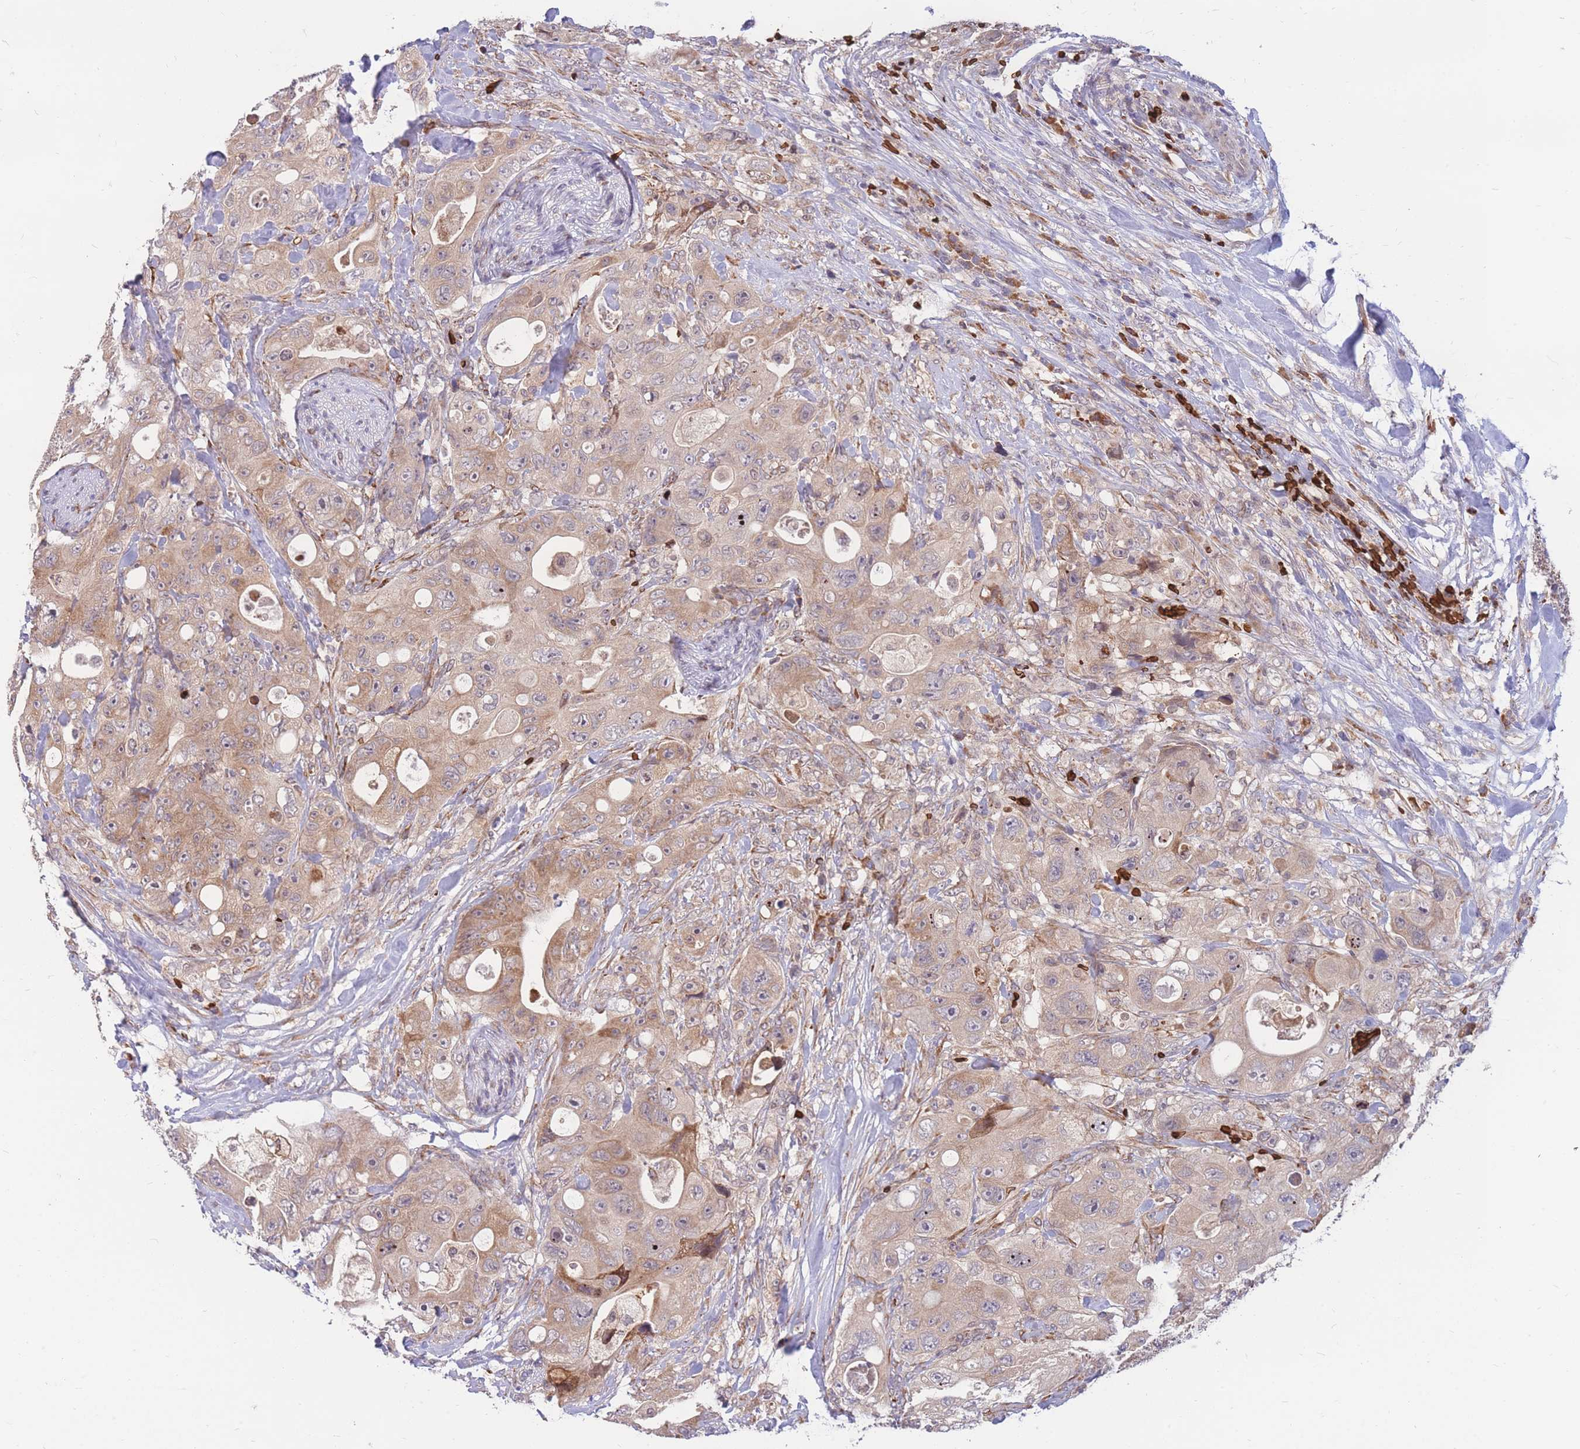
{"staining": {"intensity": "weak", "quantity": ">75%", "location": "cytoplasmic/membranous"}, "tissue": "colorectal cancer", "cell_type": "Tumor cells", "image_type": "cancer", "snomed": [{"axis": "morphology", "description": "Adenocarcinoma, NOS"}, {"axis": "topography", "description": "Colon"}], "caption": "Immunohistochemical staining of human colorectal cancer (adenocarcinoma) exhibits weak cytoplasmic/membranous protein positivity in about >75% of tumor cells.", "gene": "ATP10D", "patient": {"sex": "female", "age": 46}}